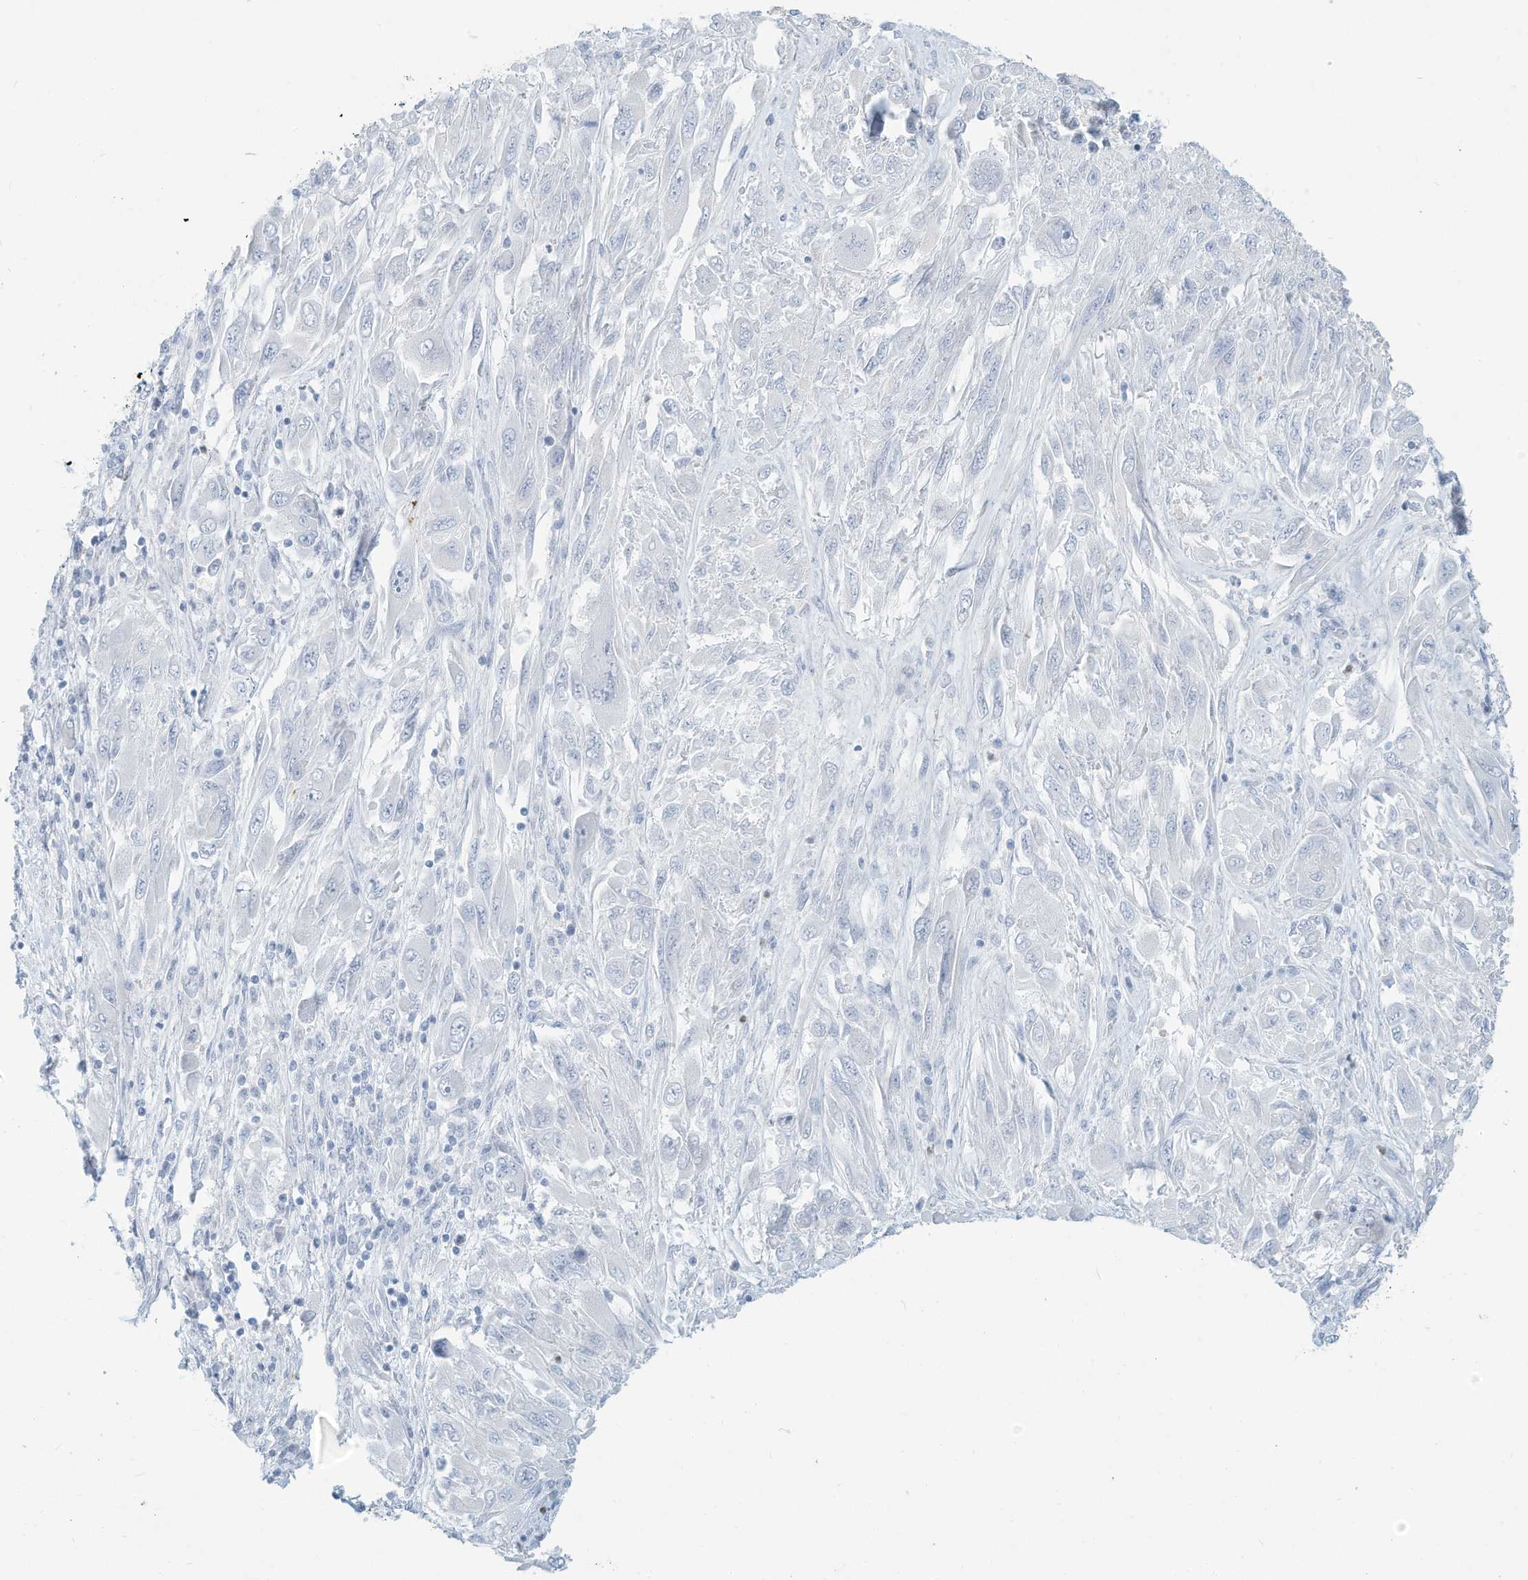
{"staining": {"intensity": "negative", "quantity": "none", "location": "none"}, "tissue": "melanoma", "cell_type": "Tumor cells", "image_type": "cancer", "snomed": [{"axis": "morphology", "description": "Malignant melanoma, NOS"}, {"axis": "topography", "description": "Skin"}], "caption": "Immunohistochemistry image of melanoma stained for a protein (brown), which shows no positivity in tumor cells.", "gene": "ERI2", "patient": {"sex": "female", "age": 91}}